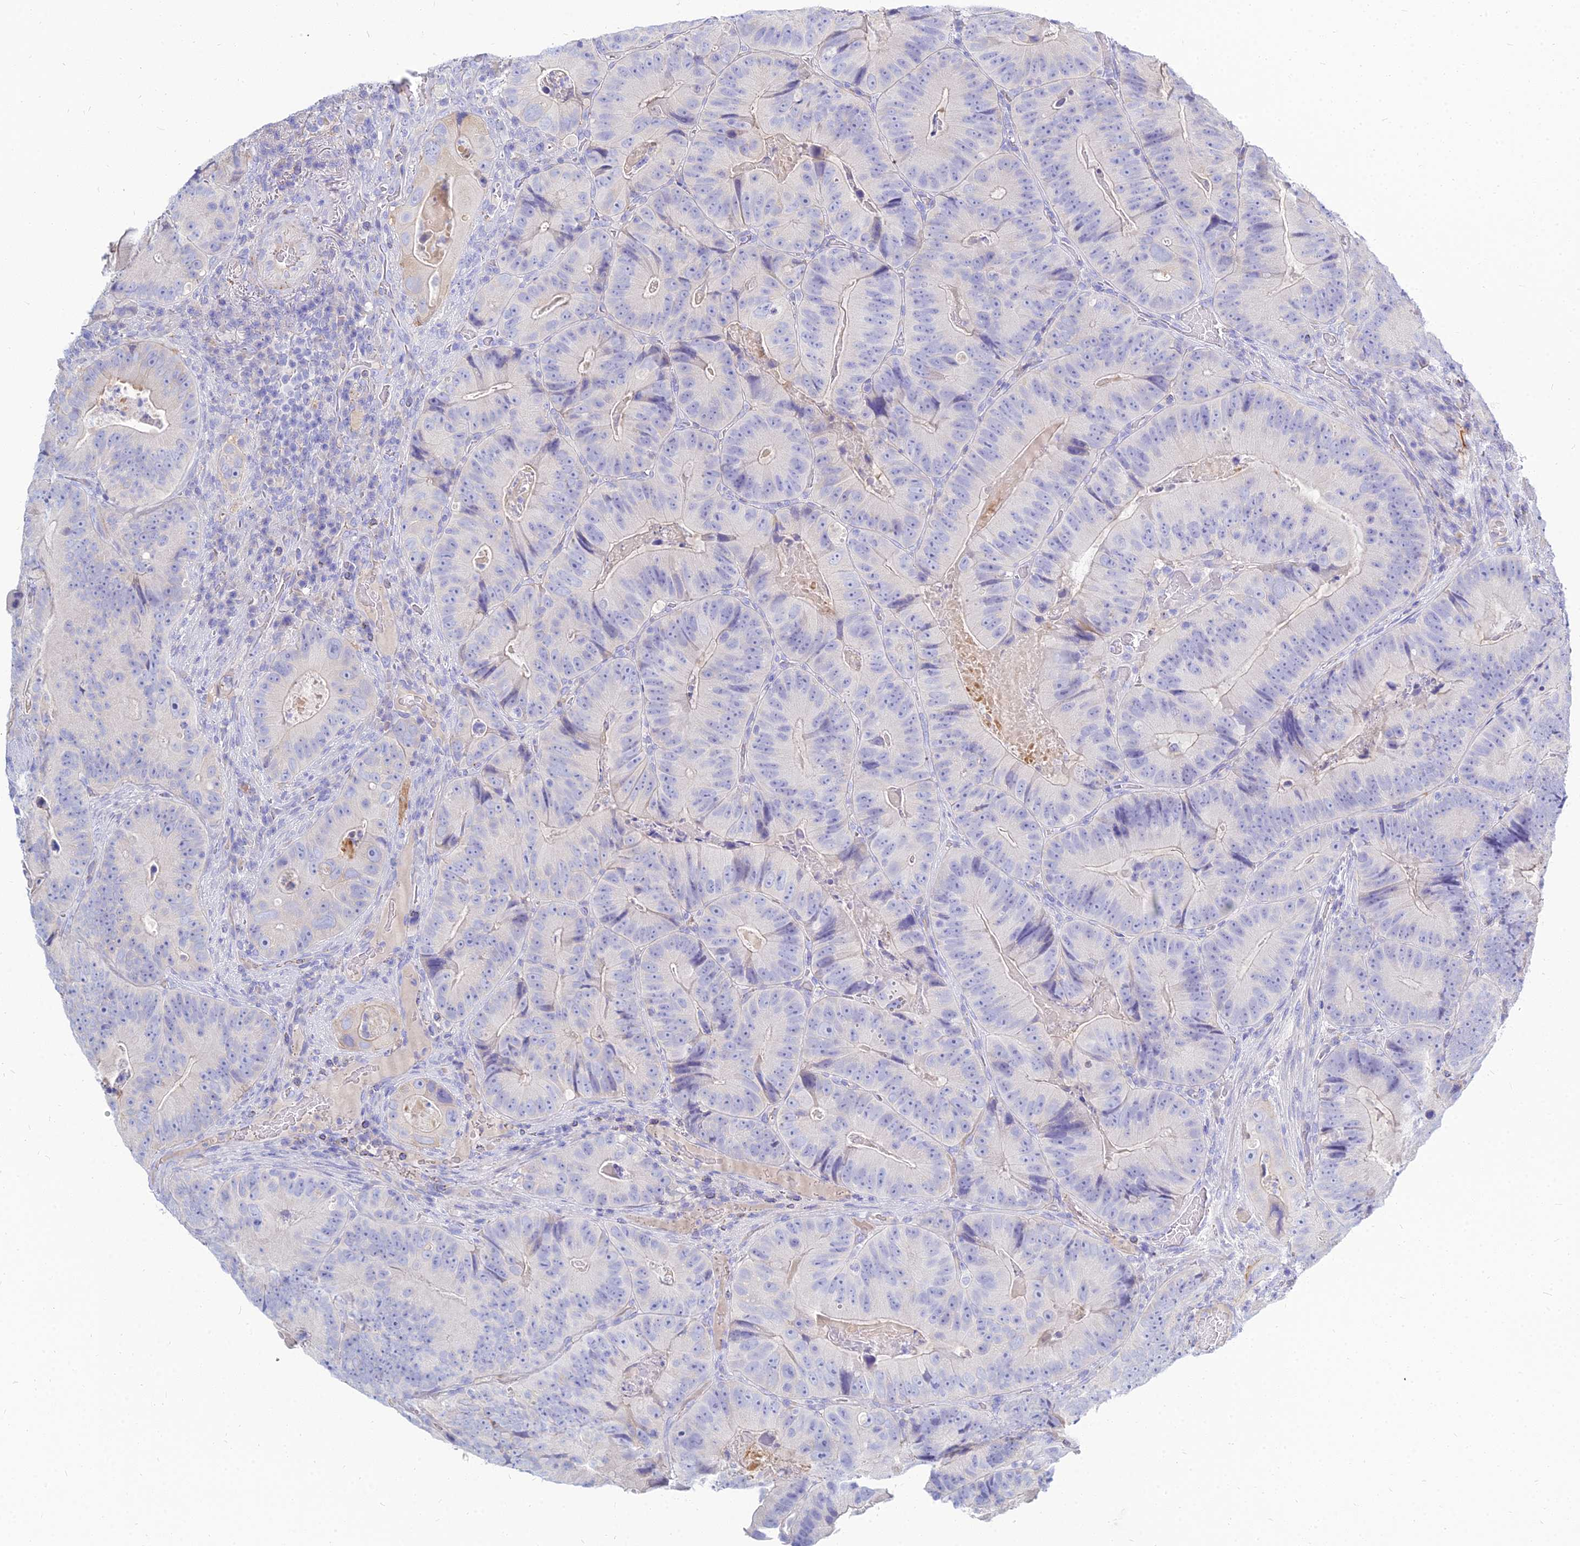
{"staining": {"intensity": "negative", "quantity": "none", "location": "none"}, "tissue": "colorectal cancer", "cell_type": "Tumor cells", "image_type": "cancer", "snomed": [{"axis": "morphology", "description": "Adenocarcinoma, NOS"}, {"axis": "topography", "description": "Colon"}], "caption": "Tumor cells are negative for brown protein staining in colorectal cancer (adenocarcinoma). (Immunohistochemistry (ihc), brightfield microscopy, high magnification).", "gene": "ZNF552", "patient": {"sex": "female", "age": 86}}